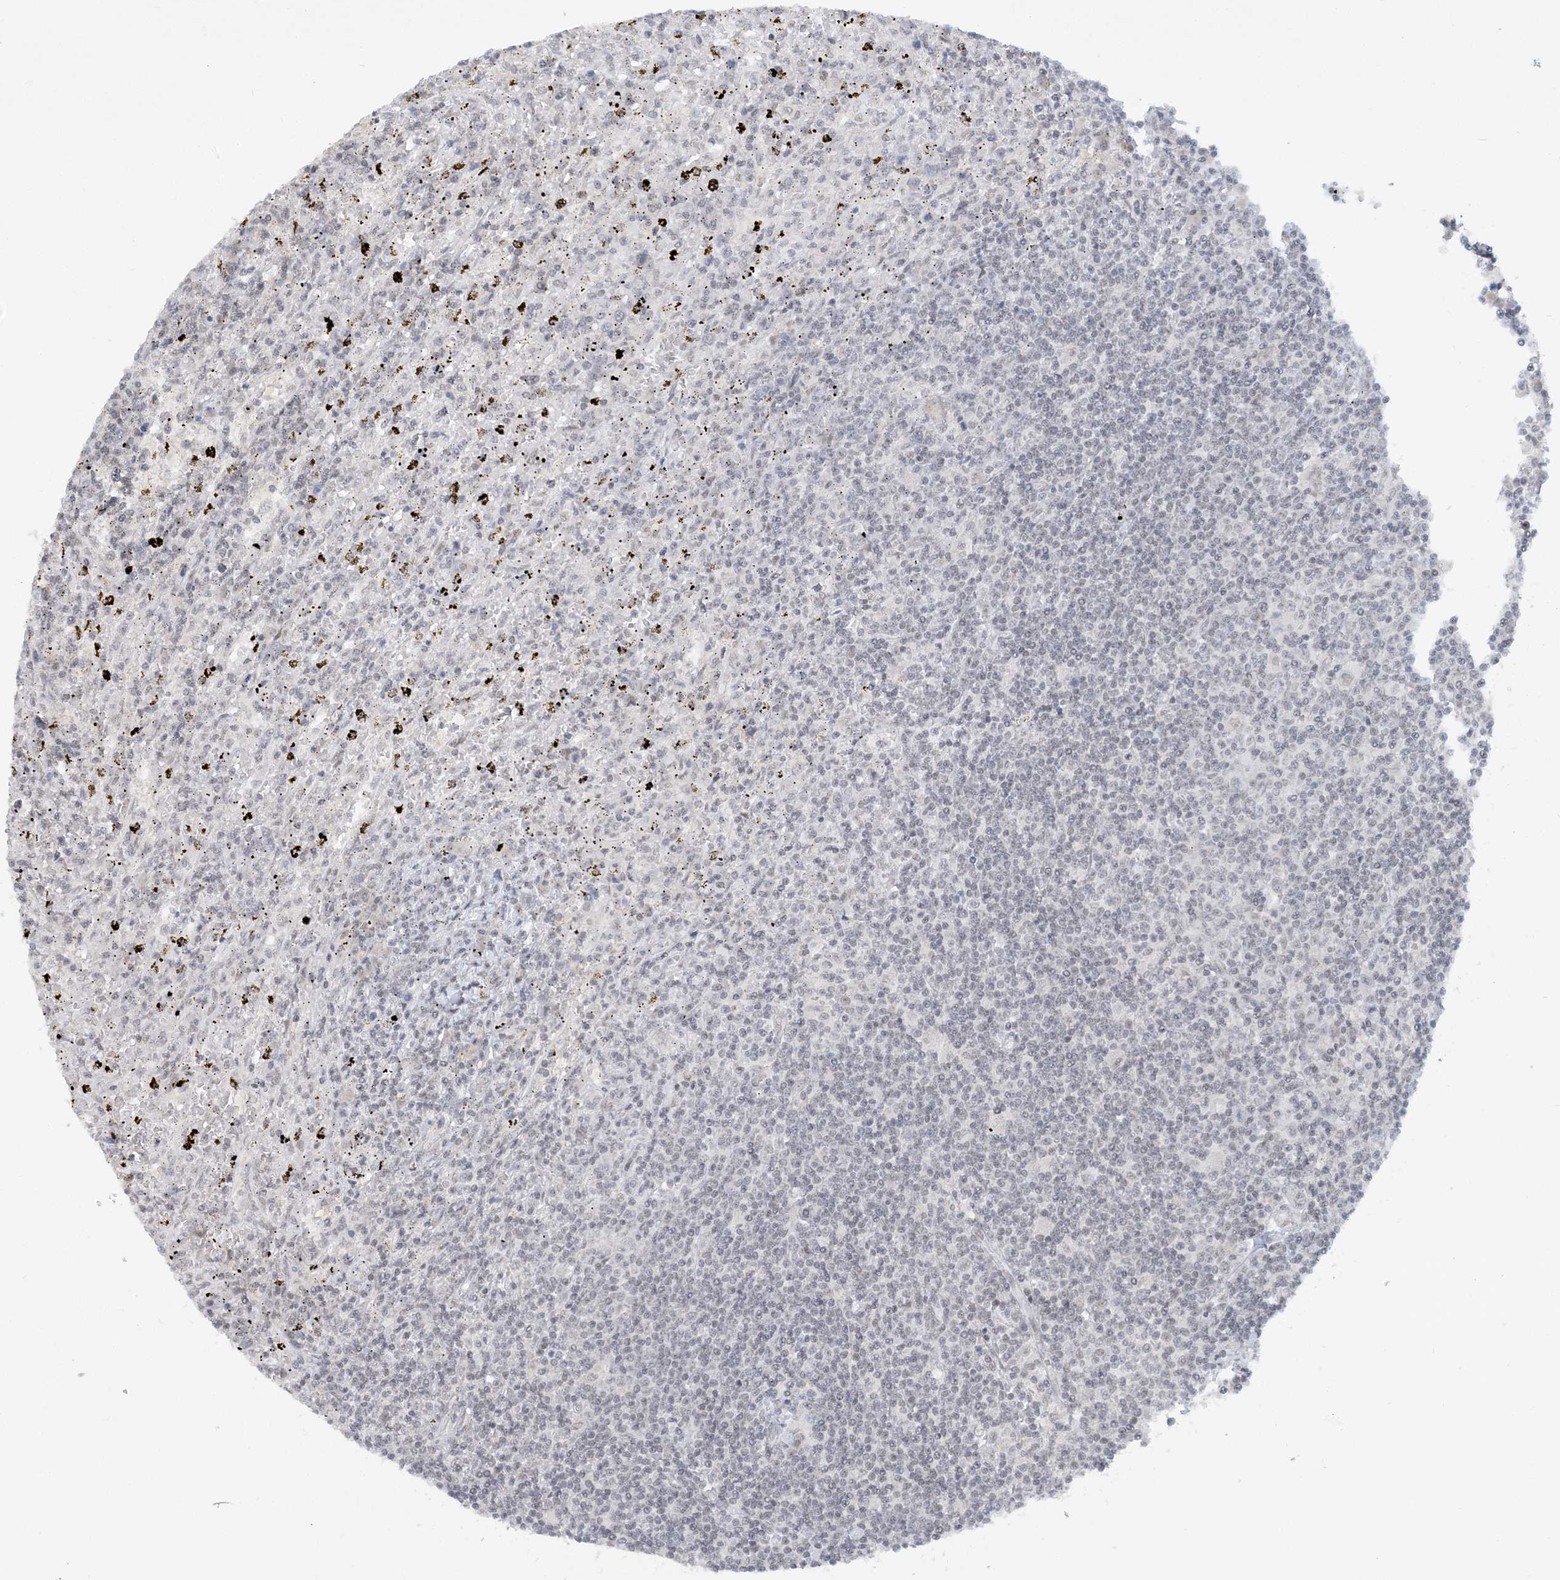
{"staining": {"intensity": "negative", "quantity": "none", "location": "none"}, "tissue": "lymphoma", "cell_type": "Tumor cells", "image_type": "cancer", "snomed": [{"axis": "morphology", "description": "Malignant lymphoma, non-Hodgkin's type, Low grade"}, {"axis": "topography", "description": "Spleen"}], "caption": "Tumor cells are negative for brown protein staining in low-grade malignant lymphoma, non-Hodgkin's type.", "gene": "KMT2D", "patient": {"sex": "male", "age": 76}}